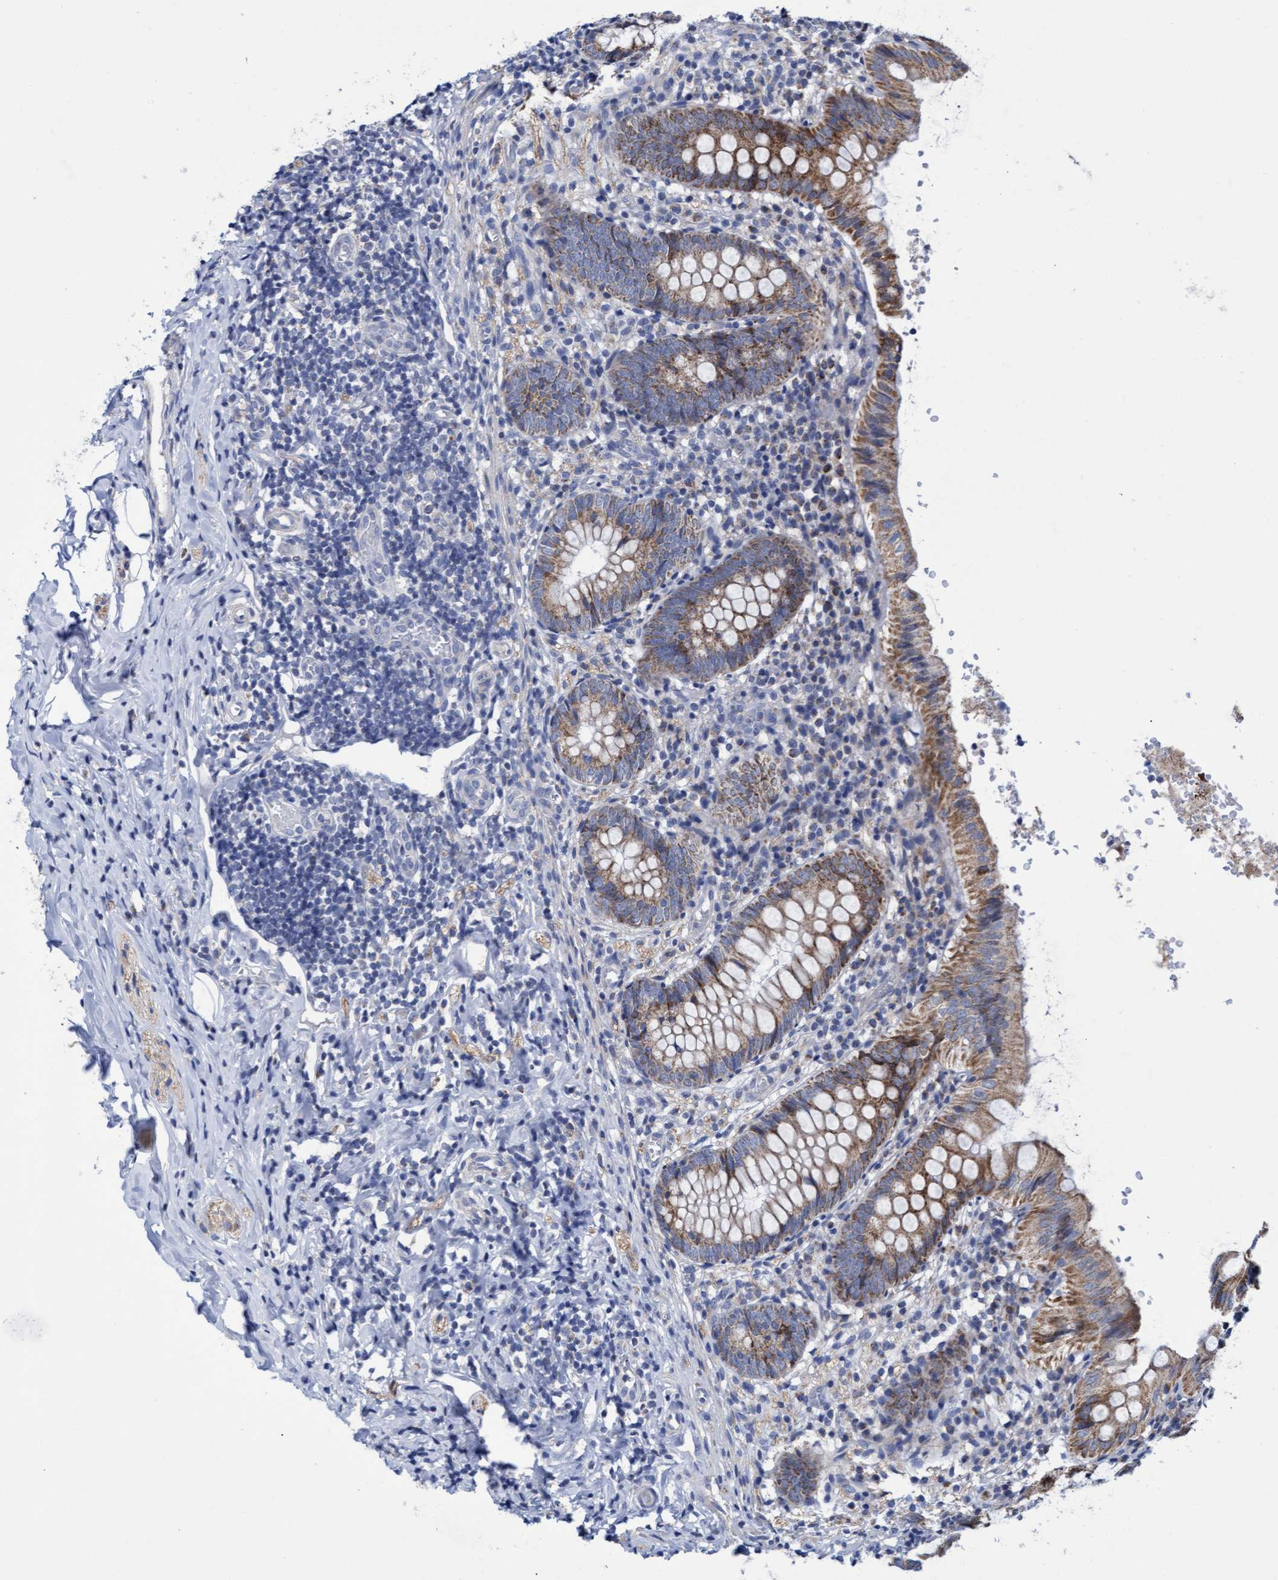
{"staining": {"intensity": "moderate", "quantity": ">75%", "location": "cytoplasmic/membranous"}, "tissue": "appendix", "cell_type": "Glandular cells", "image_type": "normal", "snomed": [{"axis": "morphology", "description": "Normal tissue, NOS"}, {"axis": "topography", "description": "Appendix"}], "caption": "Protein staining exhibits moderate cytoplasmic/membranous positivity in approximately >75% of glandular cells in unremarkable appendix.", "gene": "ZNF750", "patient": {"sex": "male", "age": 8}}